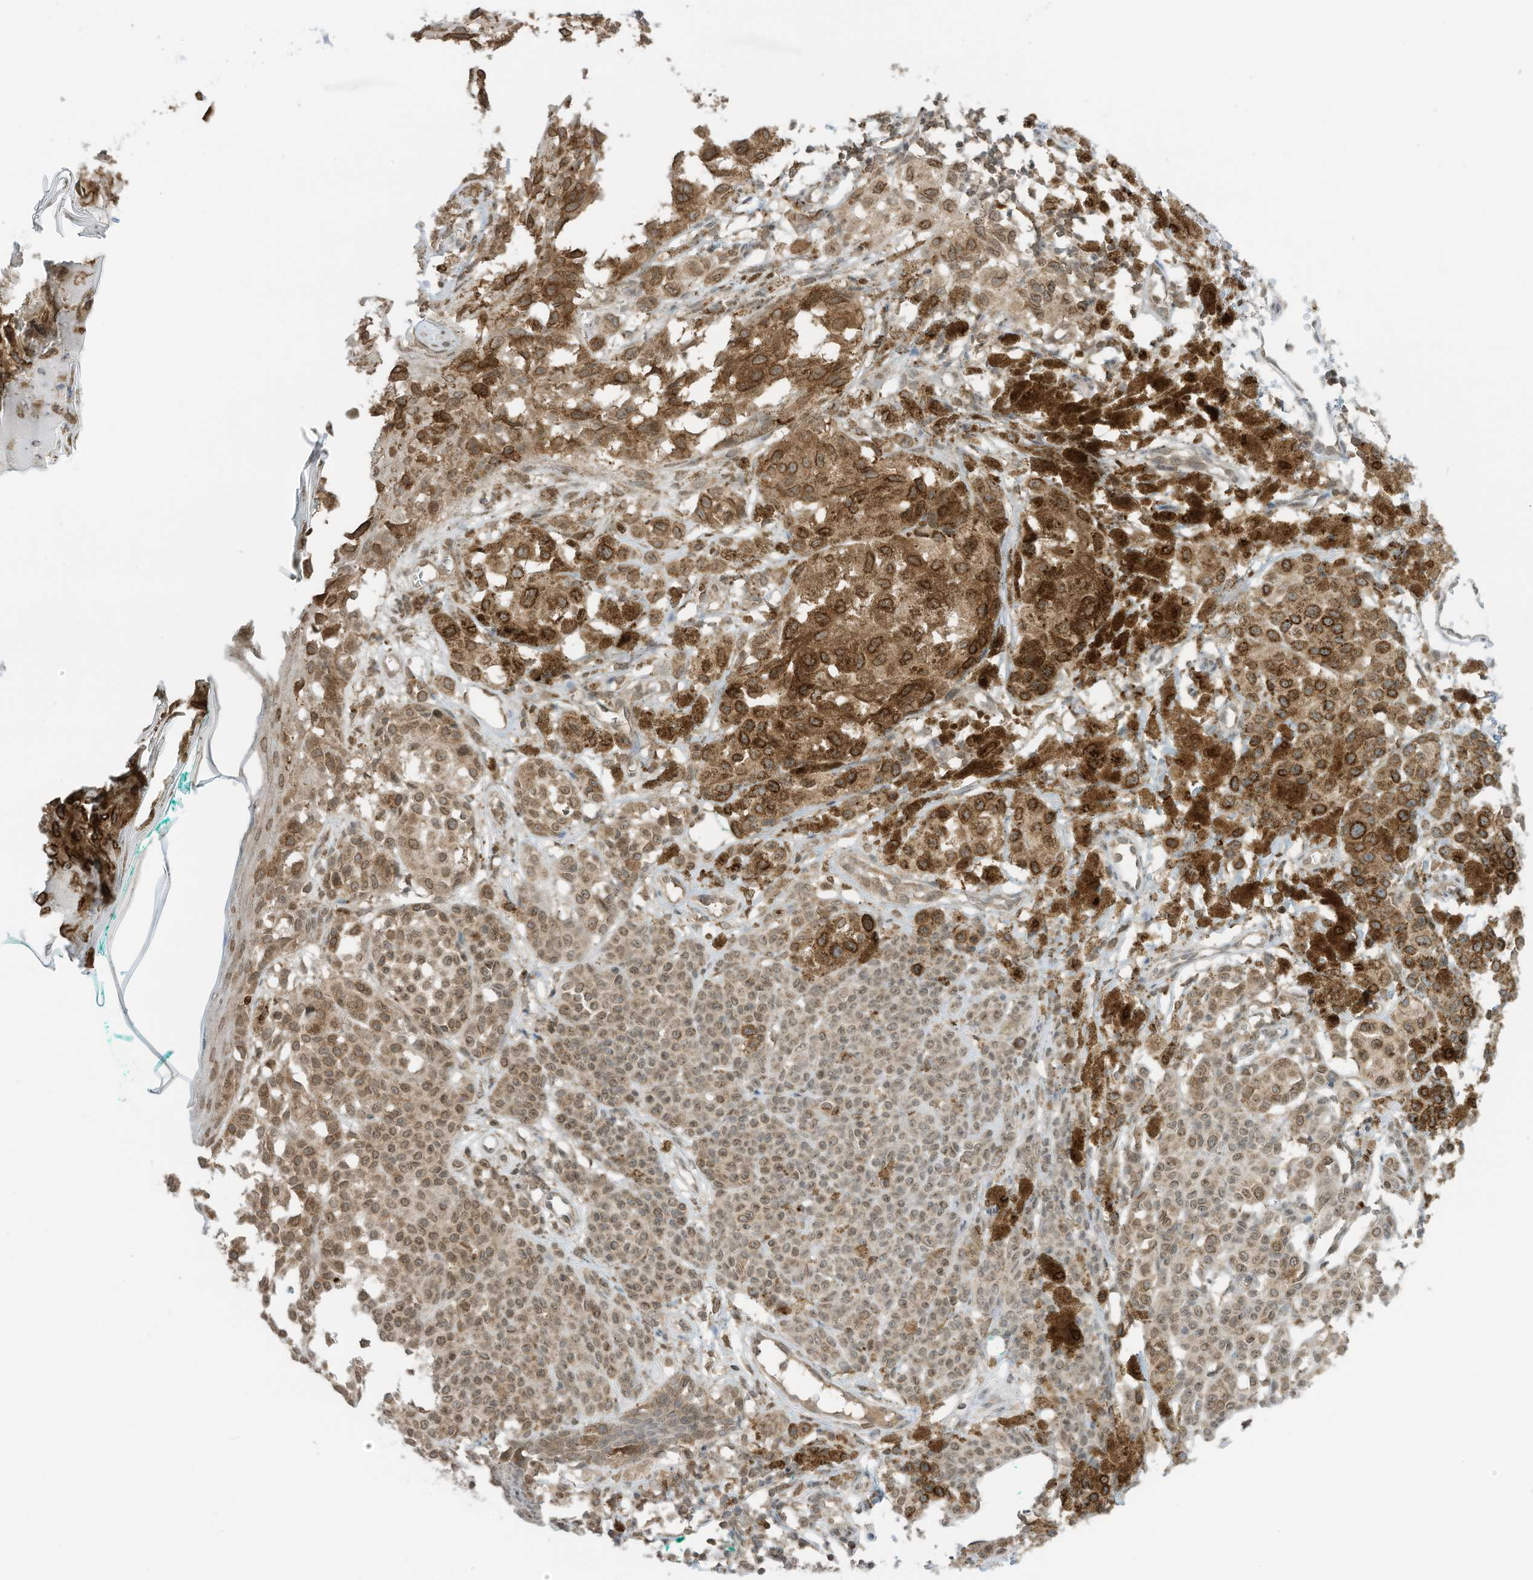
{"staining": {"intensity": "strong", "quantity": ">75%", "location": "cytoplasmic/membranous"}, "tissue": "melanoma", "cell_type": "Tumor cells", "image_type": "cancer", "snomed": [{"axis": "morphology", "description": "Malignant melanoma, NOS"}, {"axis": "topography", "description": "Skin of leg"}], "caption": "Melanoma stained with DAB (3,3'-diaminobenzidine) immunohistochemistry (IHC) exhibits high levels of strong cytoplasmic/membranous positivity in approximately >75% of tumor cells.", "gene": "KPNB1", "patient": {"sex": "female", "age": 72}}